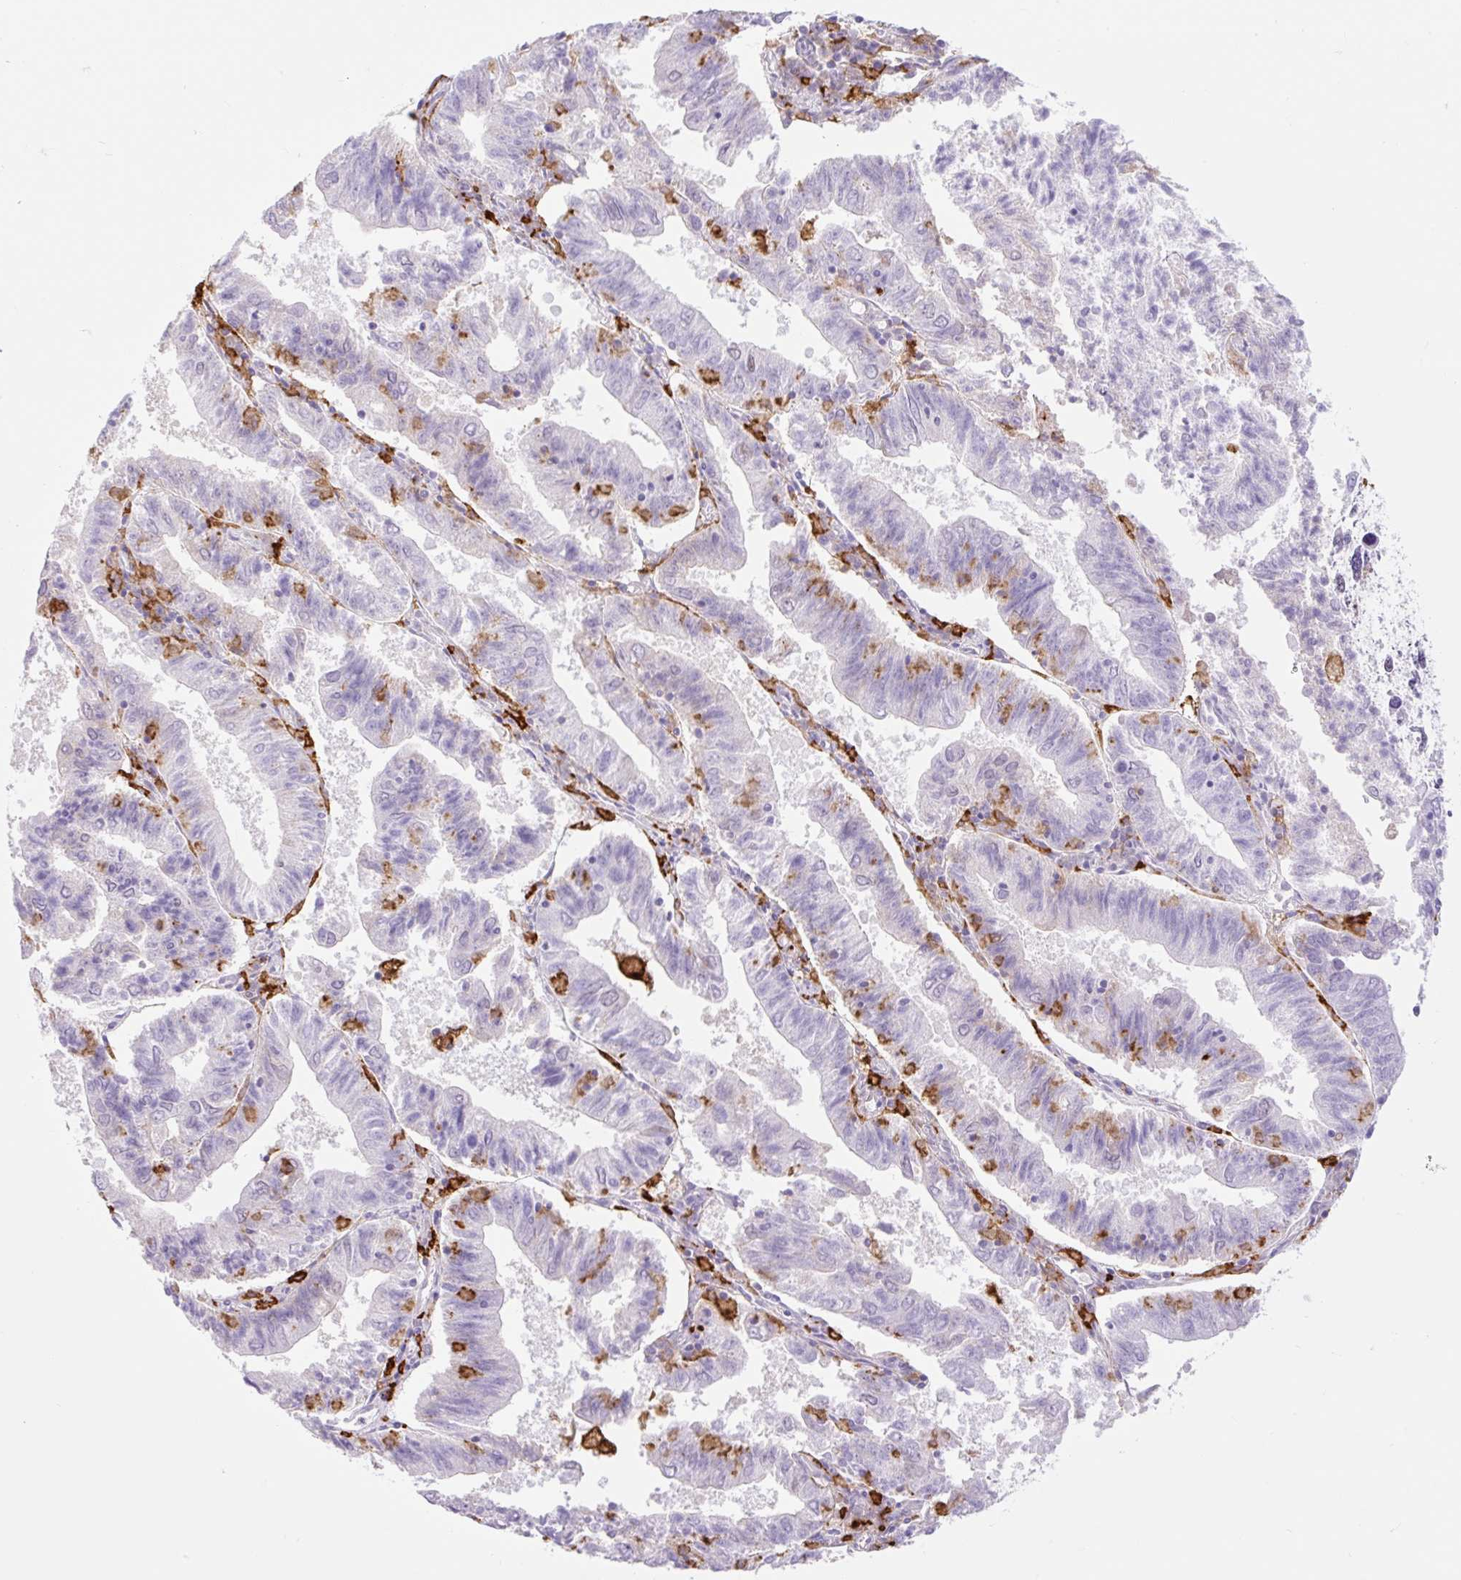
{"staining": {"intensity": "negative", "quantity": "none", "location": "none"}, "tissue": "endometrial cancer", "cell_type": "Tumor cells", "image_type": "cancer", "snomed": [{"axis": "morphology", "description": "Adenocarcinoma, NOS"}, {"axis": "topography", "description": "Endometrium"}], "caption": "The image reveals no staining of tumor cells in endometrial cancer (adenocarcinoma).", "gene": "SIGLEC1", "patient": {"sex": "female", "age": 82}}